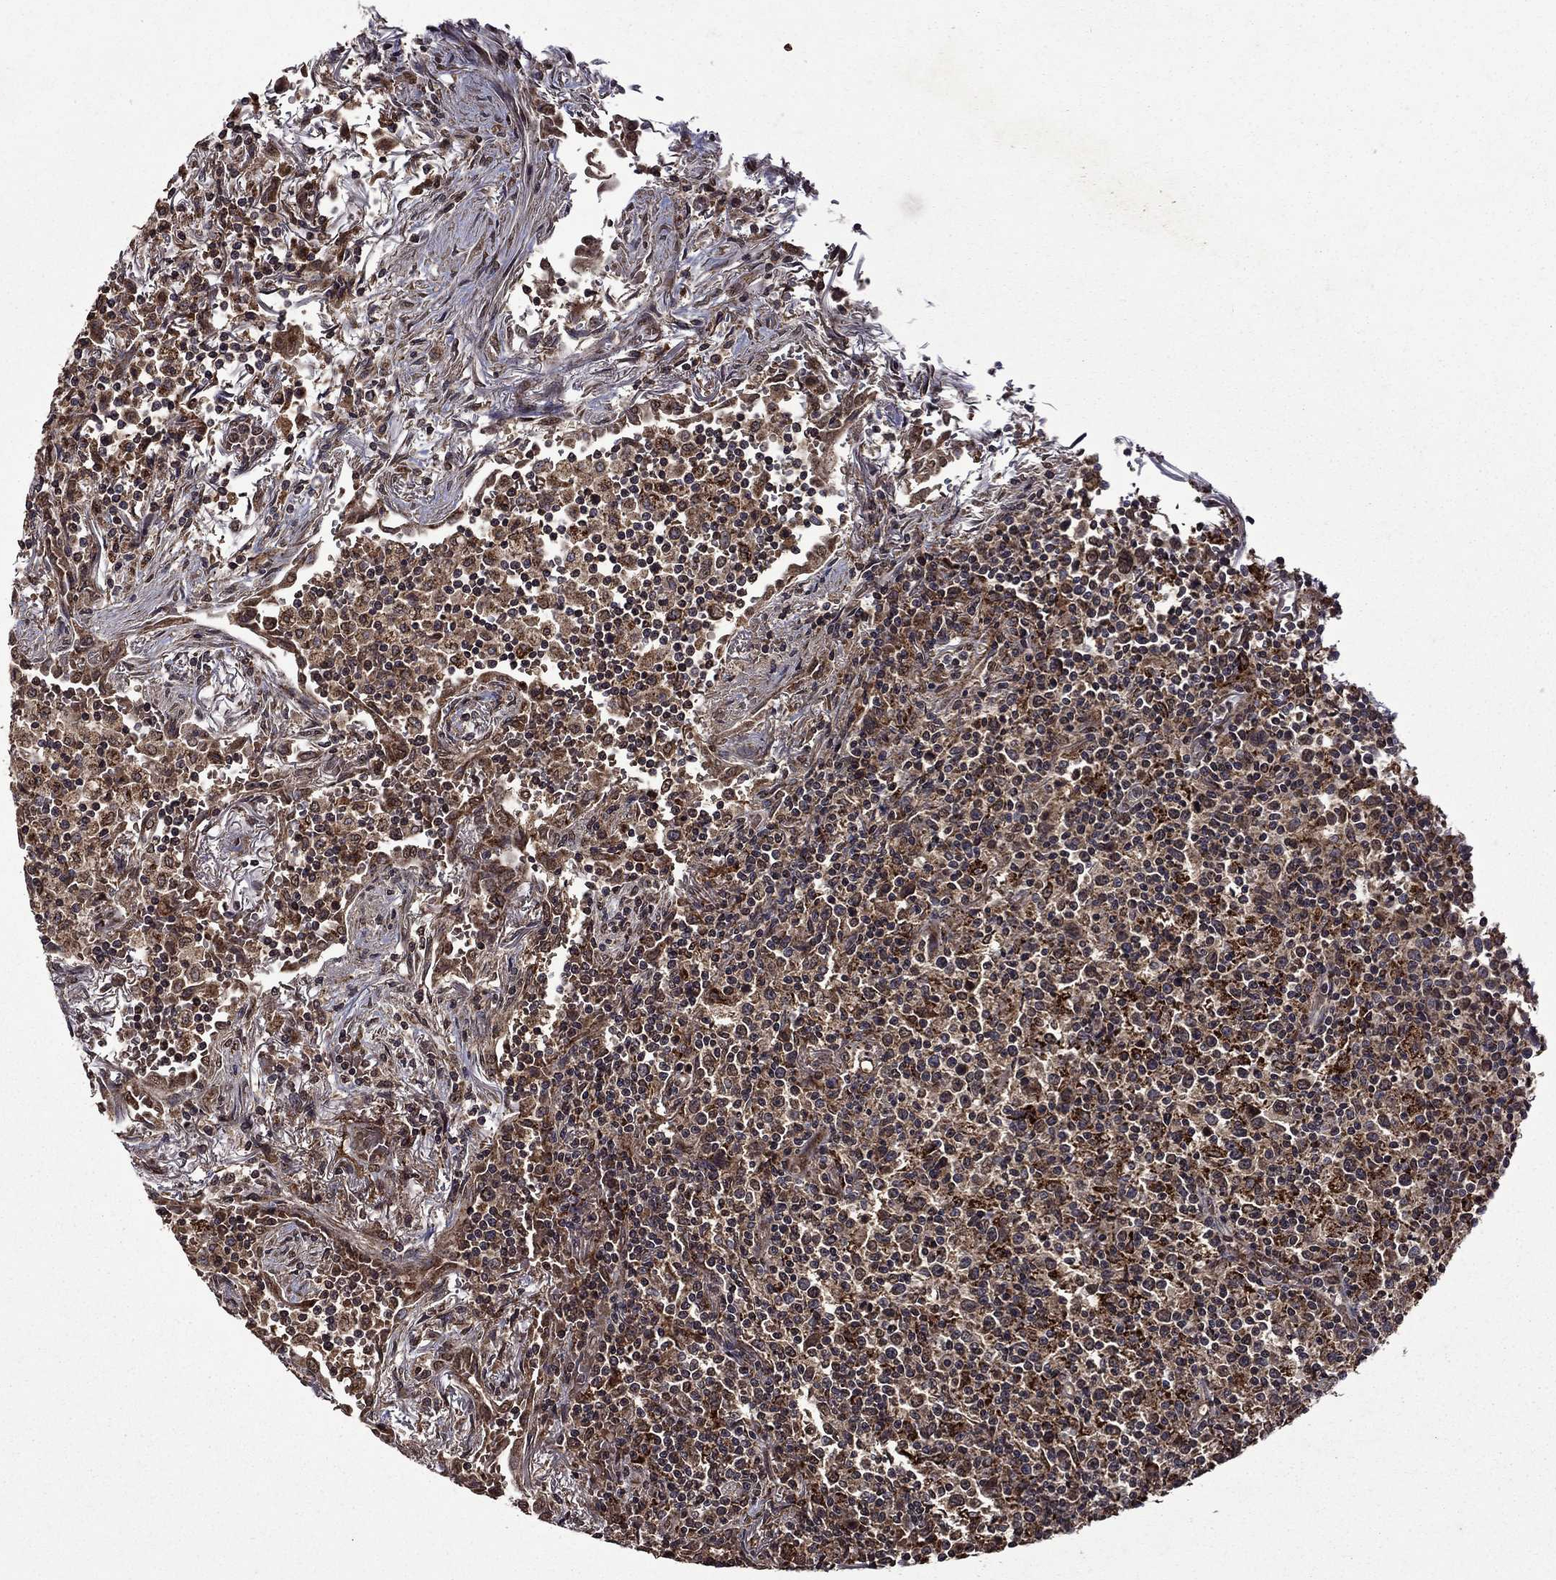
{"staining": {"intensity": "strong", "quantity": "25%-75%", "location": "cytoplasmic/membranous"}, "tissue": "lymphoma", "cell_type": "Tumor cells", "image_type": "cancer", "snomed": [{"axis": "morphology", "description": "Malignant lymphoma, non-Hodgkin's type, High grade"}, {"axis": "topography", "description": "Lung"}], "caption": "The immunohistochemical stain labels strong cytoplasmic/membranous positivity in tumor cells of lymphoma tissue.", "gene": "ITM2B", "patient": {"sex": "male", "age": 79}}